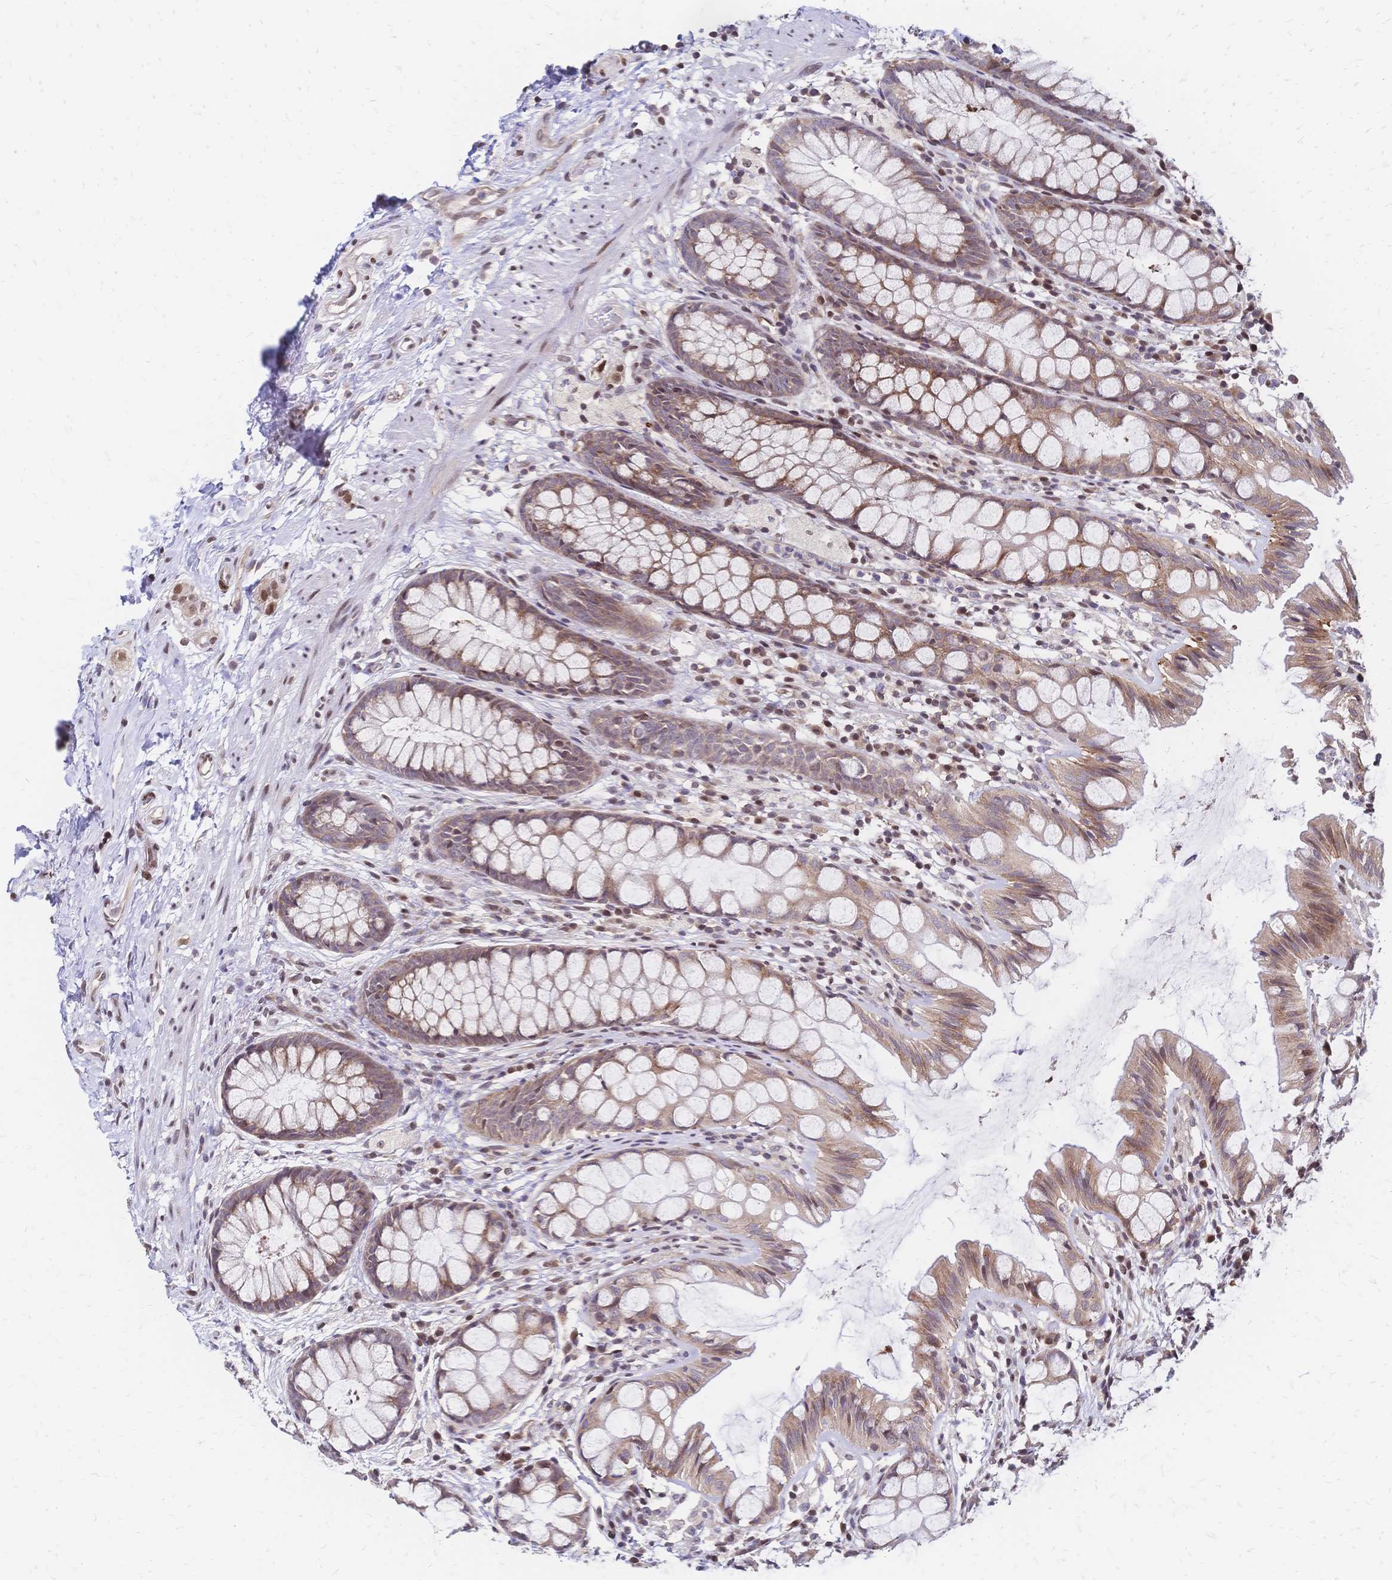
{"staining": {"intensity": "moderate", "quantity": "25%-75%", "location": "cytoplasmic/membranous"}, "tissue": "rectum", "cell_type": "Glandular cells", "image_type": "normal", "snomed": [{"axis": "morphology", "description": "Normal tissue, NOS"}, {"axis": "topography", "description": "Rectum"}], "caption": "About 25%-75% of glandular cells in unremarkable rectum reveal moderate cytoplasmic/membranous protein expression as visualized by brown immunohistochemical staining.", "gene": "CBX7", "patient": {"sex": "female", "age": 62}}